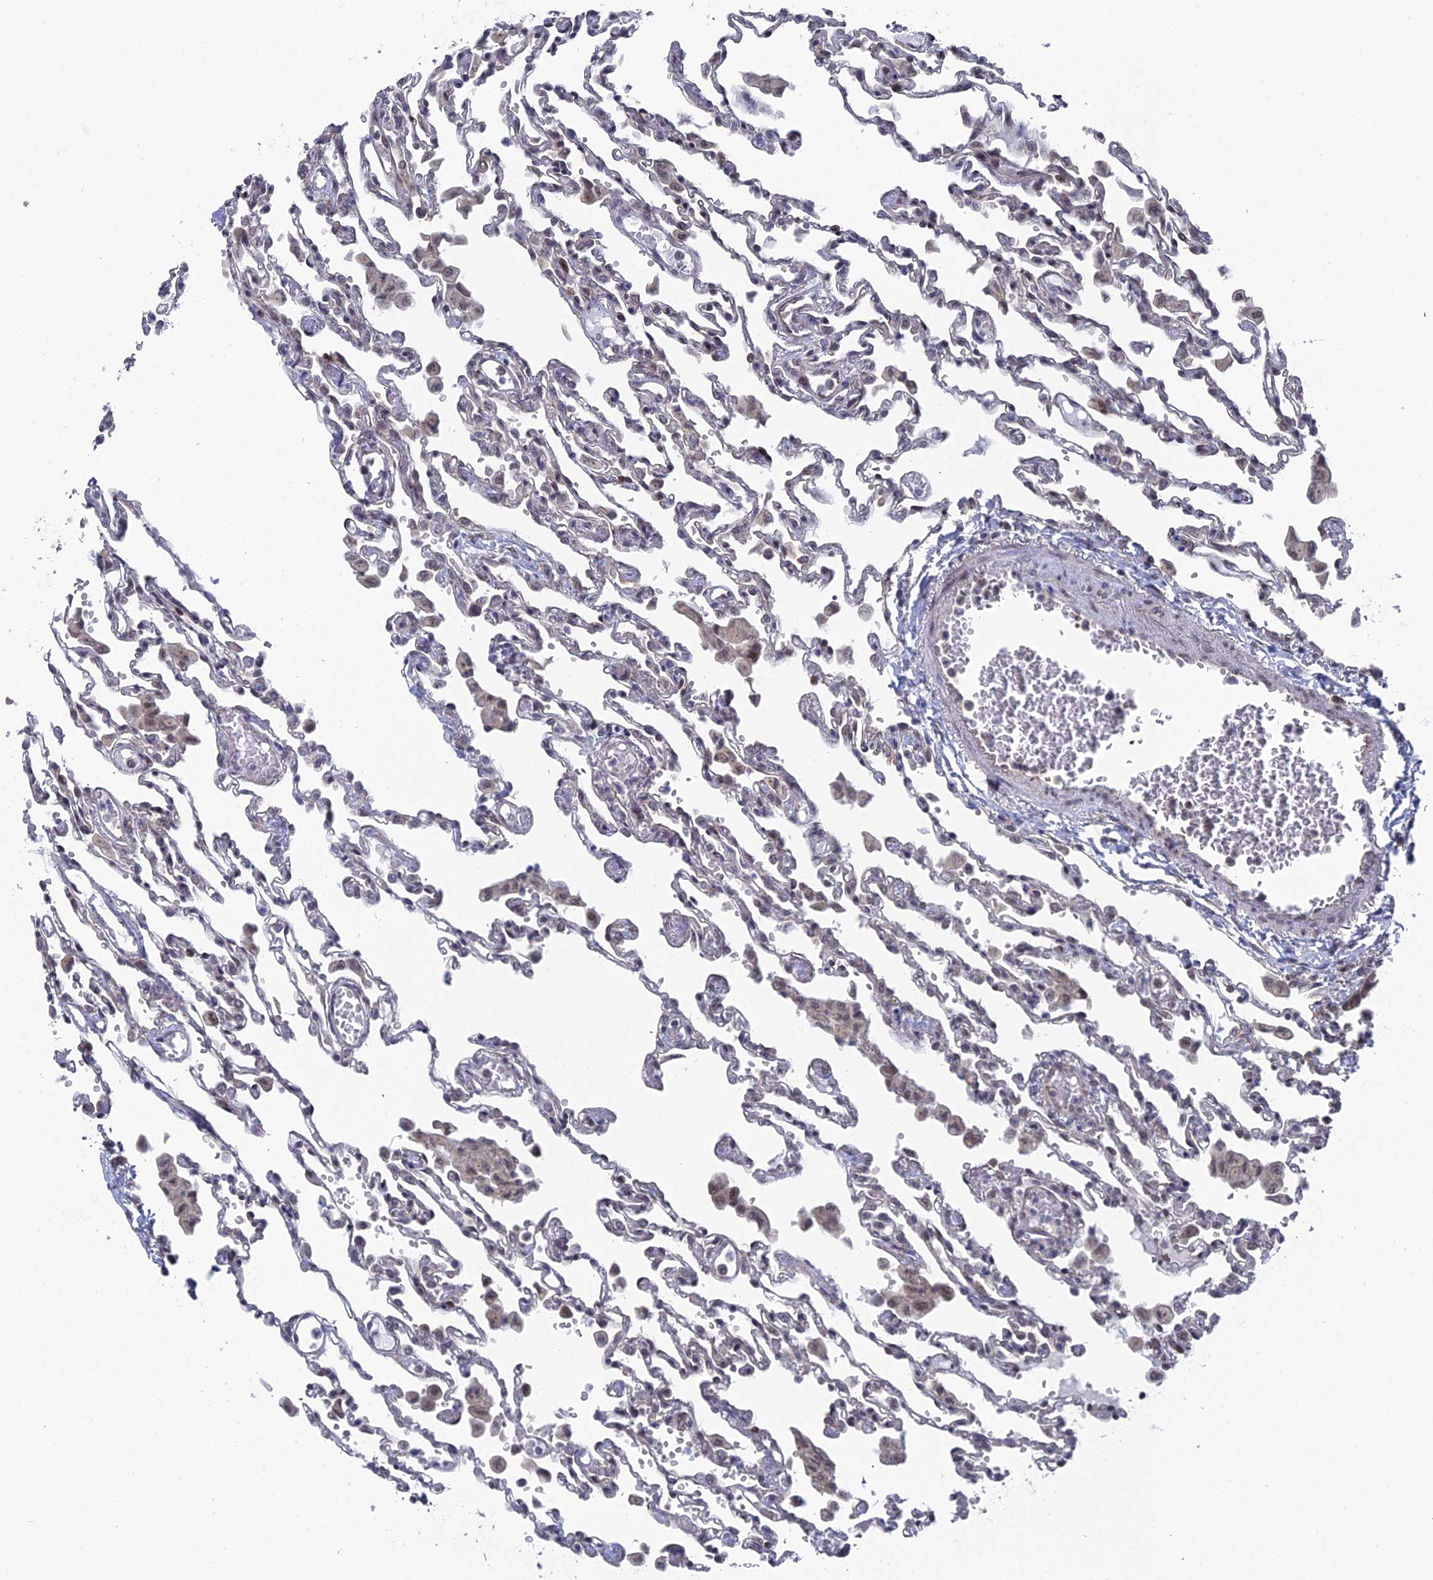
{"staining": {"intensity": "weak", "quantity": "<25%", "location": "cytoplasmic/membranous,nuclear"}, "tissue": "lung", "cell_type": "Alveolar cells", "image_type": "normal", "snomed": [{"axis": "morphology", "description": "Normal tissue, NOS"}, {"axis": "topography", "description": "Bronchus"}, {"axis": "topography", "description": "Lung"}], "caption": "Alveolar cells show no significant staining in normal lung. (Brightfield microscopy of DAB (3,3'-diaminobenzidine) IHC at high magnification).", "gene": "FHIP2A", "patient": {"sex": "female", "age": 49}}